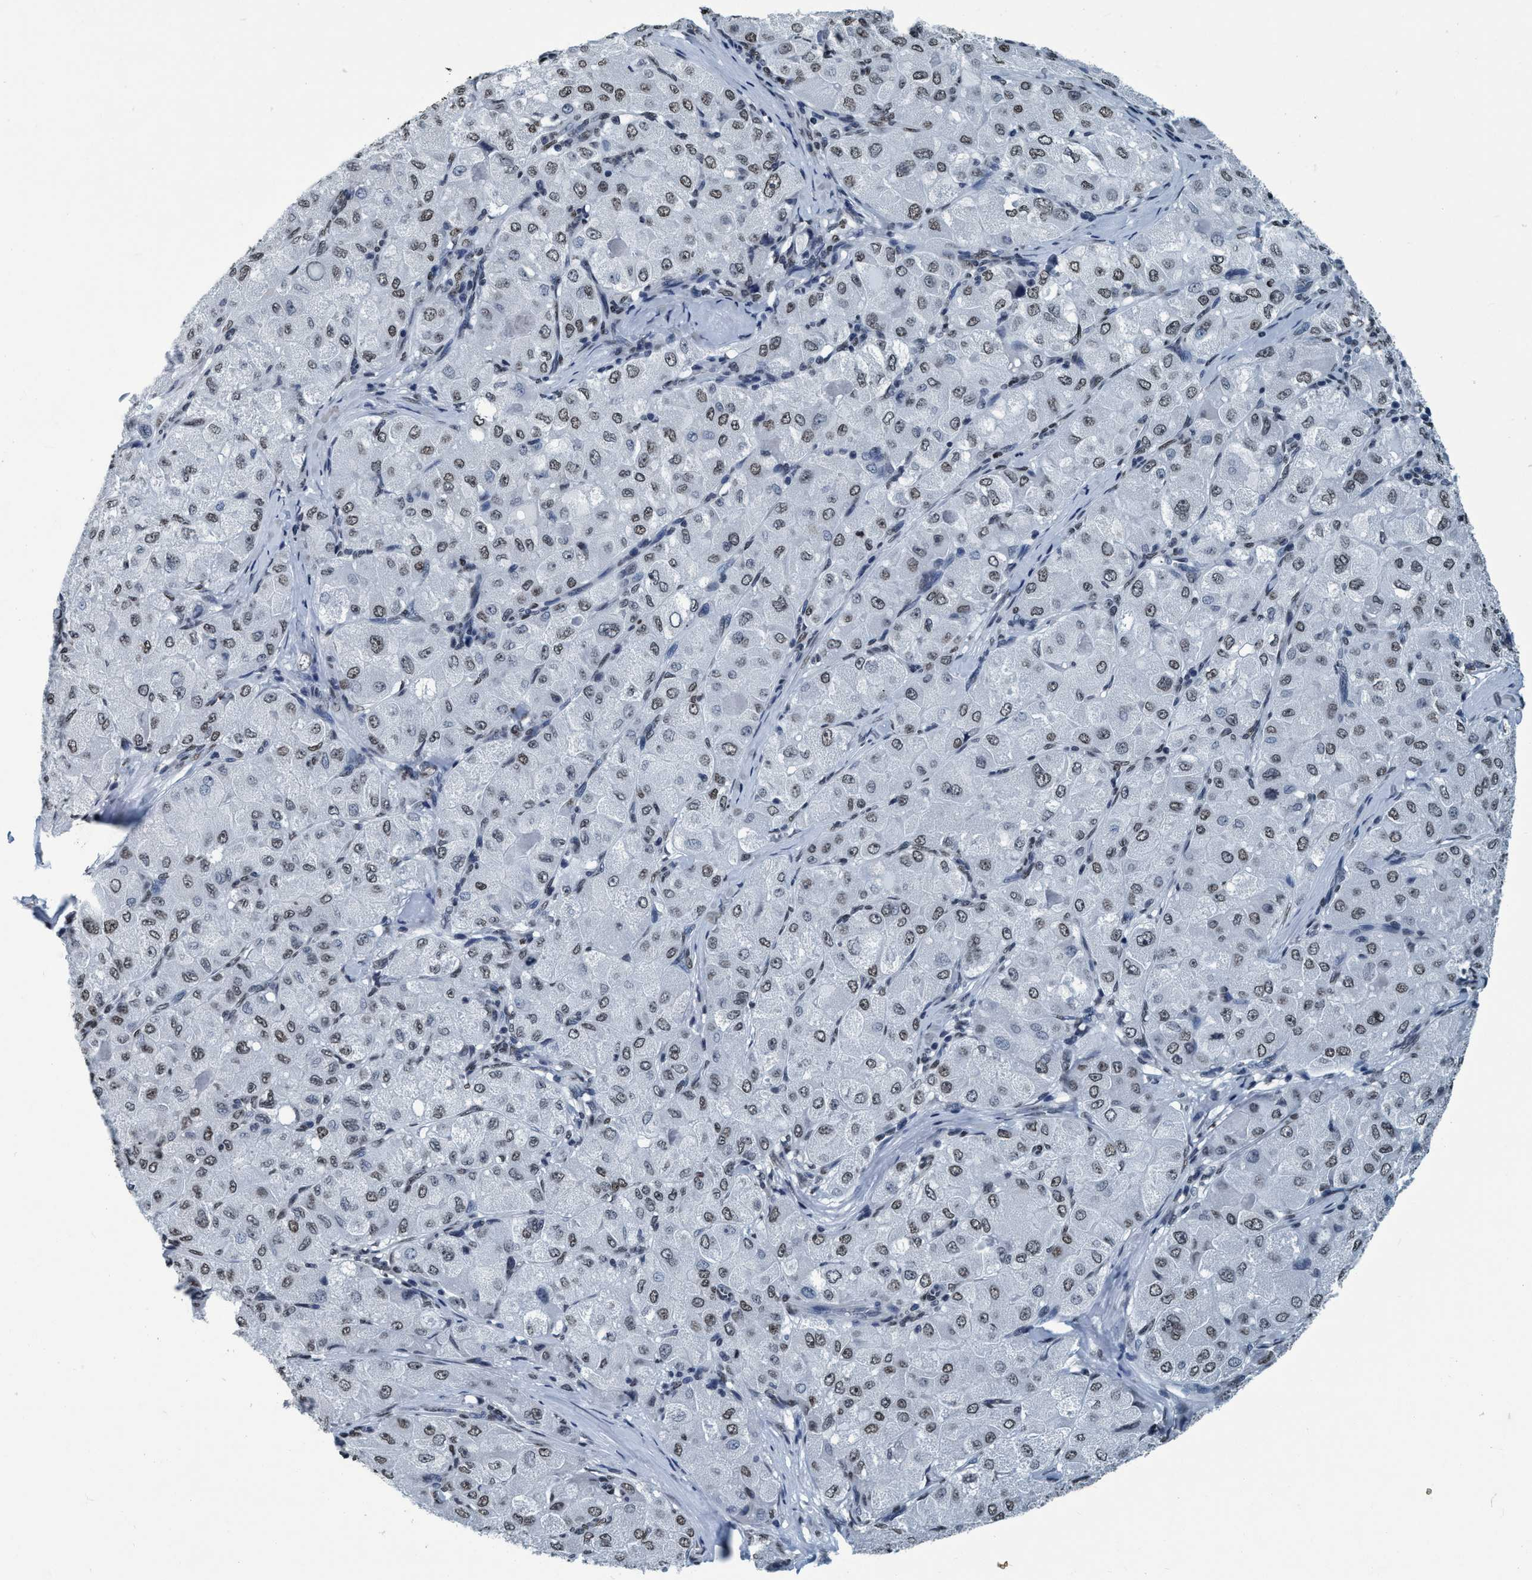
{"staining": {"intensity": "weak", "quantity": ">75%", "location": "nuclear"}, "tissue": "liver cancer", "cell_type": "Tumor cells", "image_type": "cancer", "snomed": [{"axis": "morphology", "description": "Carcinoma, Hepatocellular, NOS"}, {"axis": "topography", "description": "Liver"}], "caption": "Liver cancer (hepatocellular carcinoma) stained with a protein marker exhibits weak staining in tumor cells.", "gene": "CCNE2", "patient": {"sex": "male", "age": 80}}